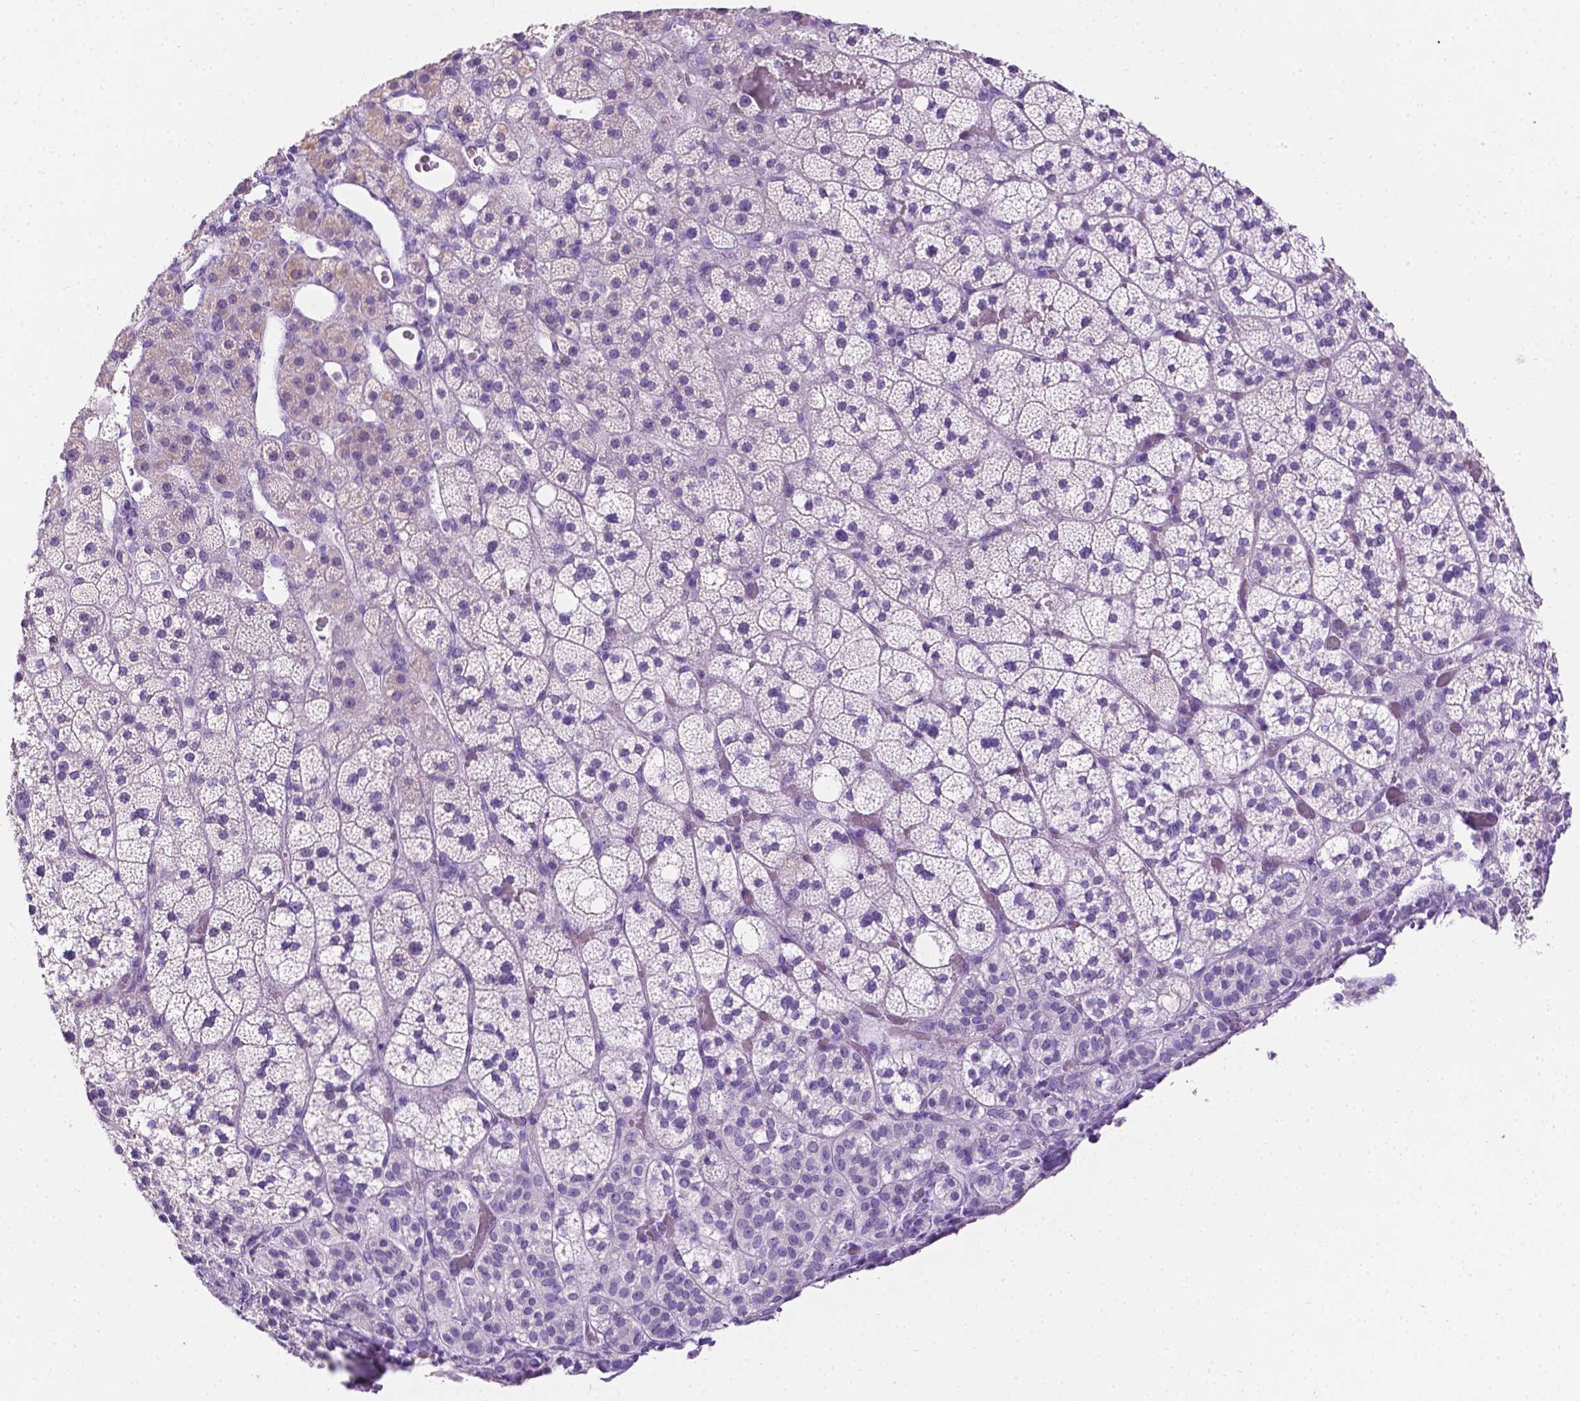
{"staining": {"intensity": "negative", "quantity": "none", "location": "none"}, "tissue": "adrenal gland", "cell_type": "Glandular cells", "image_type": "normal", "snomed": [{"axis": "morphology", "description": "Normal tissue, NOS"}, {"axis": "topography", "description": "Adrenal gland"}], "caption": "Glandular cells show no significant expression in unremarkable adrenal gland. (DAB immunohistochemistry visualized using brightfield microscopy, high magnification).", "gene": "TACSTD2", "patient": {"sex": "male", "age": 53}}